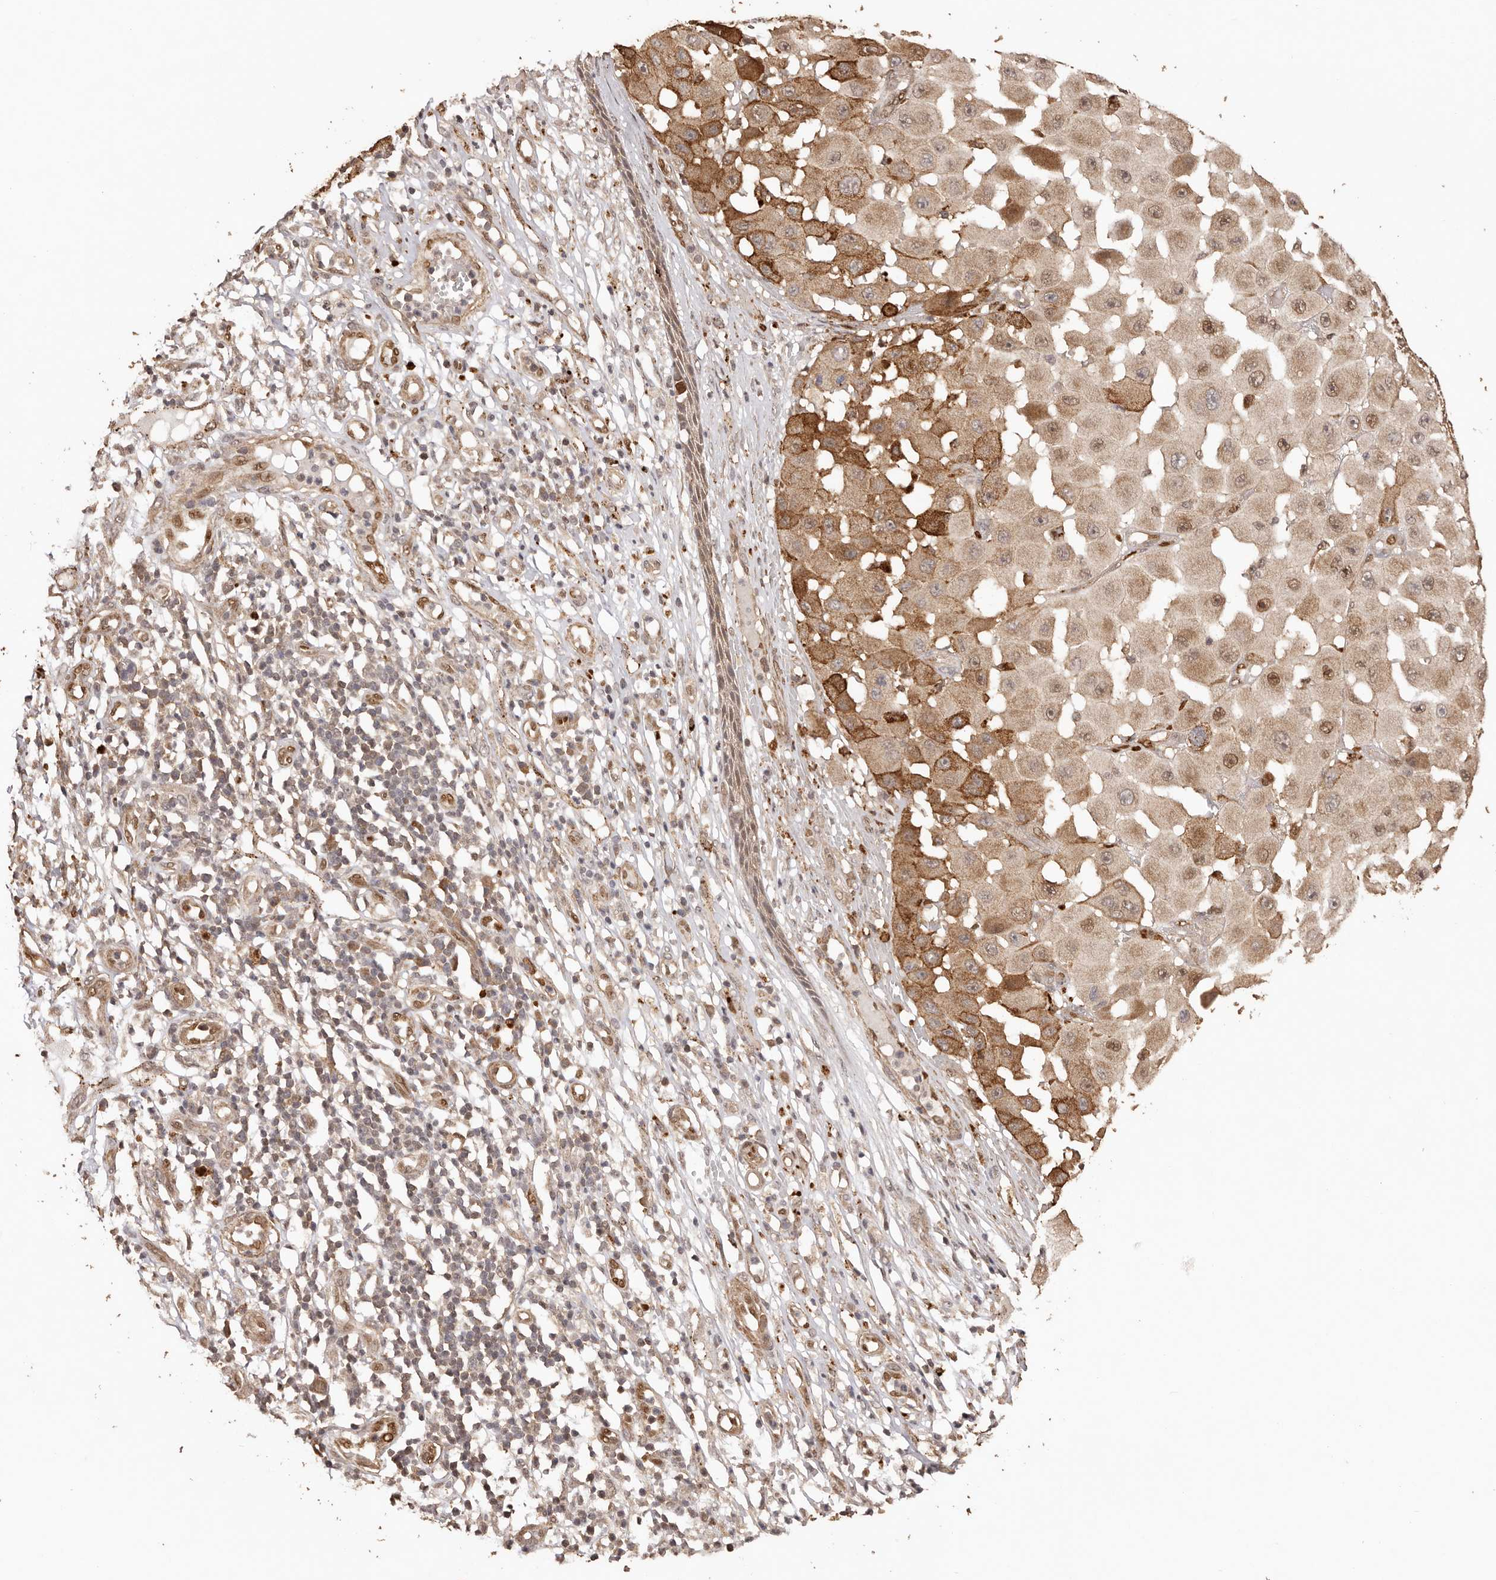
{"staining": {"intensity": "moderate", "quantity": "25%-75%", "location": "cytoplasmic/membranous,nuclear"}, "tissue": "melanoma", "cell_type": "Tumor cells", "image_type": "cancer", "snomed": [{"axis": "morphology", "description": "Malignant melanoma, NOS"}, {"axis": "topography", "description": "Skin"}], "caption": "This is an image of immunohistochemistry (IHC) staining of malignant melanoma, which shows moderate staining in the cytoplasmic/membranous and nuclear of tumor cells.", "gene": "UBR2", "patient": {"sex": "female", "age": 81}}